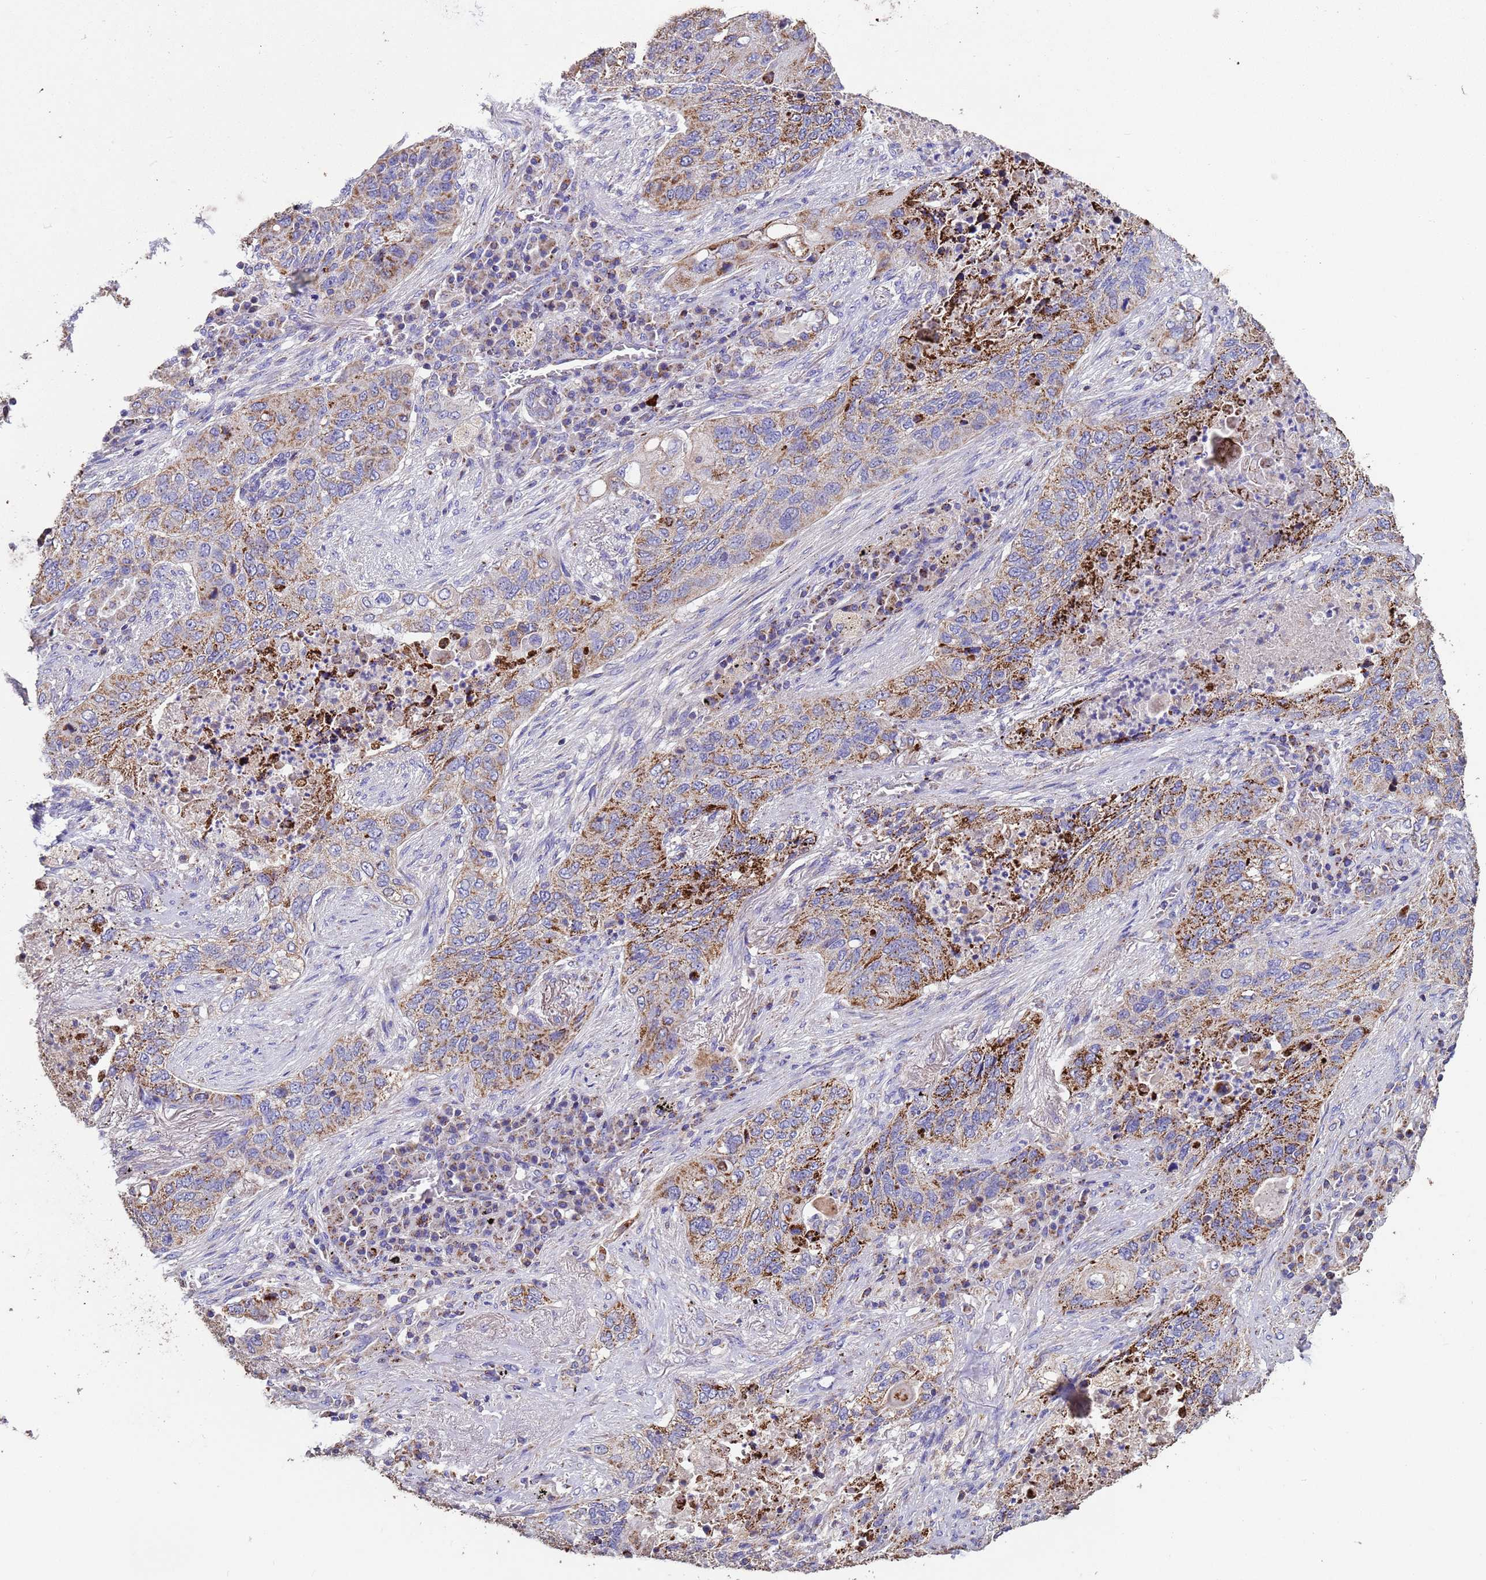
{"staining": {"intensity": "strong", "quantity": "25%-75%", "location": "cytoplasmic/membranous"}, "tissue": "lung cancer", "cell_type": "Tumor cells", "image_type": "cancer", "snomed": [{"axis": "morphology", "description": "Squamous cell carcinoma, NOS"}, {"axis": "topography", "description": "Lung"}], "caption": "Tumor cells exhibit high levels of strong cytoplasmic/membranous staining in approximately 25%-75% of cells in human lung cancer (squamous cell carcinoma).", "gene": "ZNFX1", "patient": {"sex": "female", "age": 63}}